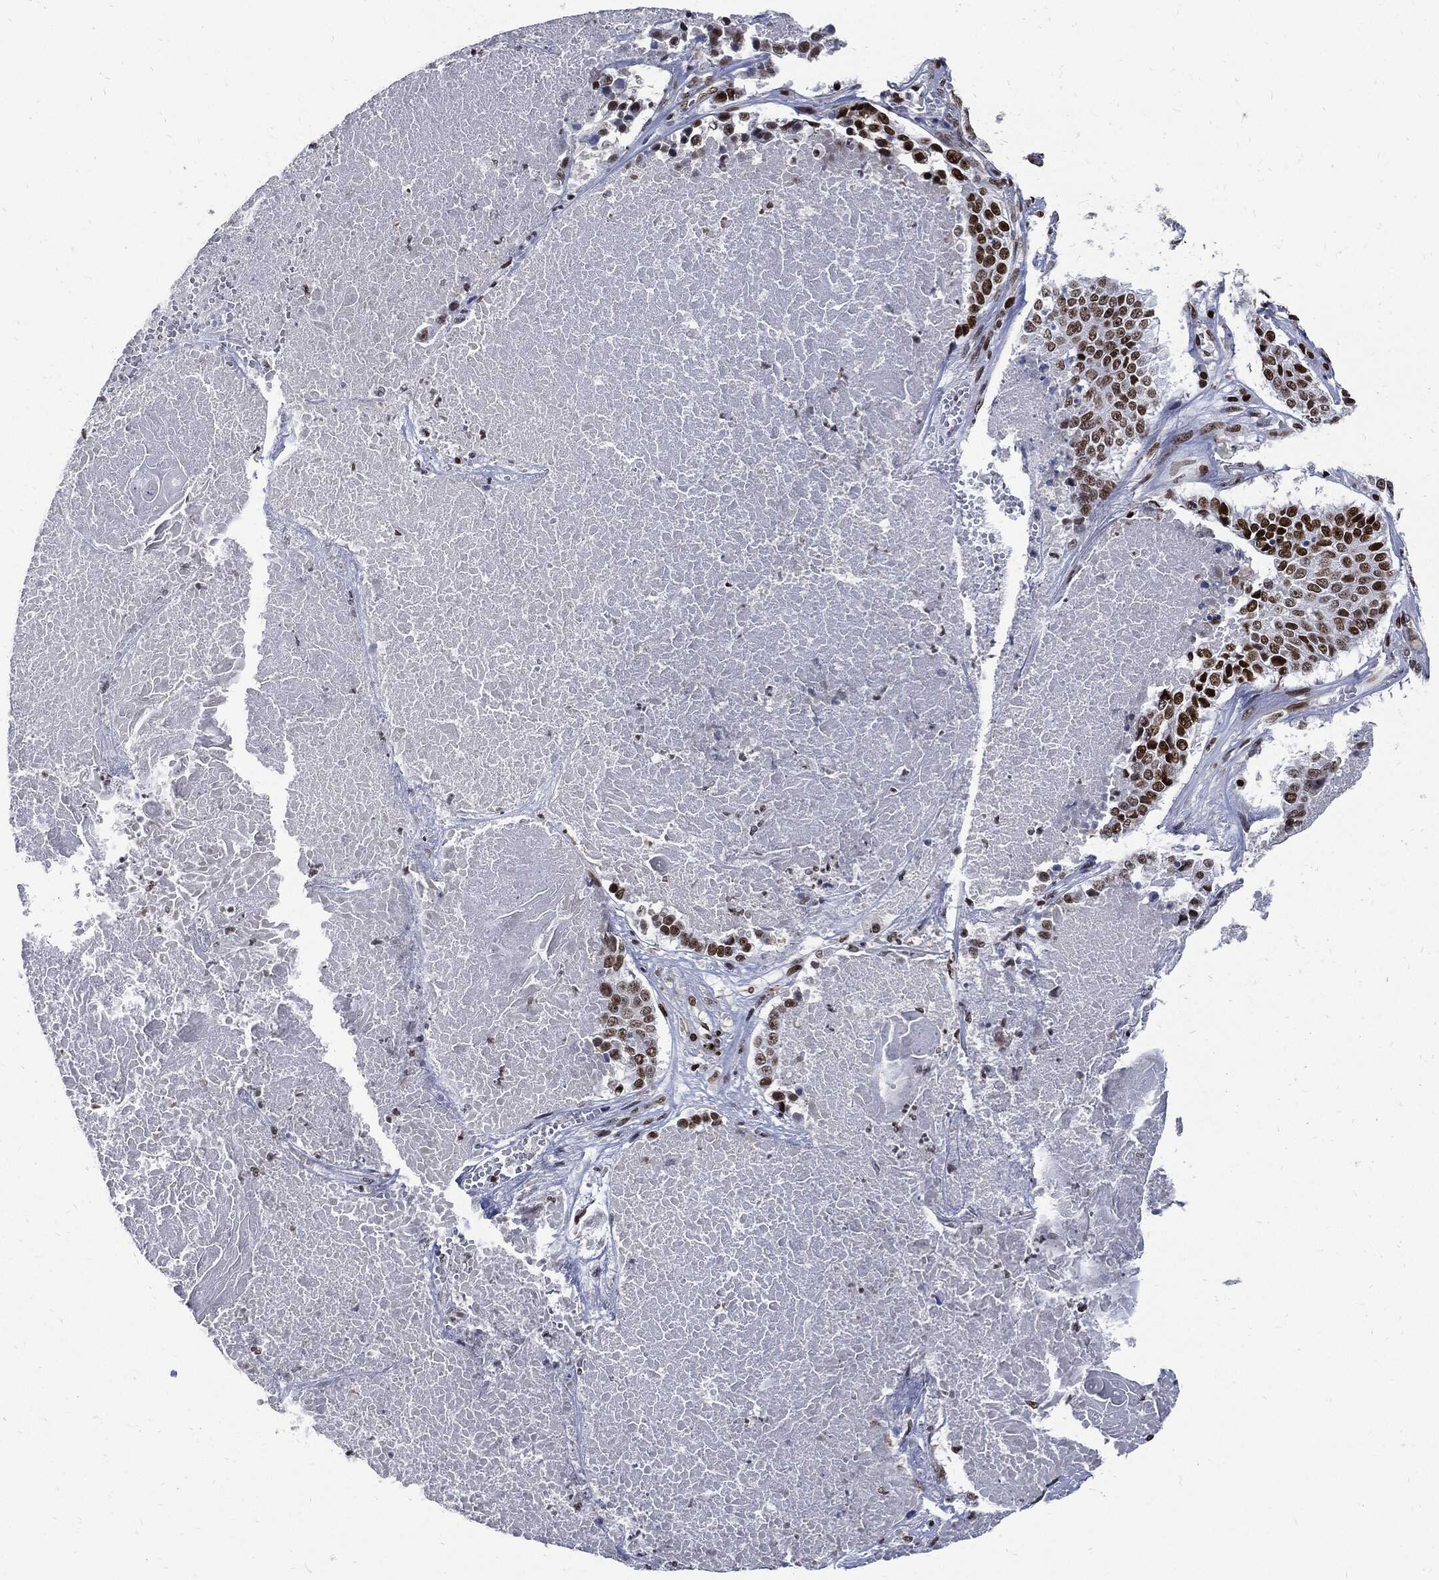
{"staining": {"intensity": "strong", "quantity": ">75%", "location": "nuclear"}, "tissue": "lung cancer", "cell_type": "Tumor cells", "image_type": "cancer", "snomed": [{"axis": "morphology", "description": "Squamous cell carcinoma, NOS"}, {"axis": "topography", "description": "Lung"}], "caption": "Tumor cells display strong nuclear positivity in about >75% of cells in squamous cell carcinoma (lung). The staining was performed using DAB, with brown indicating positive protein expression. Nuclei are stained blue with hematoxylin.", "gene": "TERF2", "patient": {"sex": "male", "age": 64}}